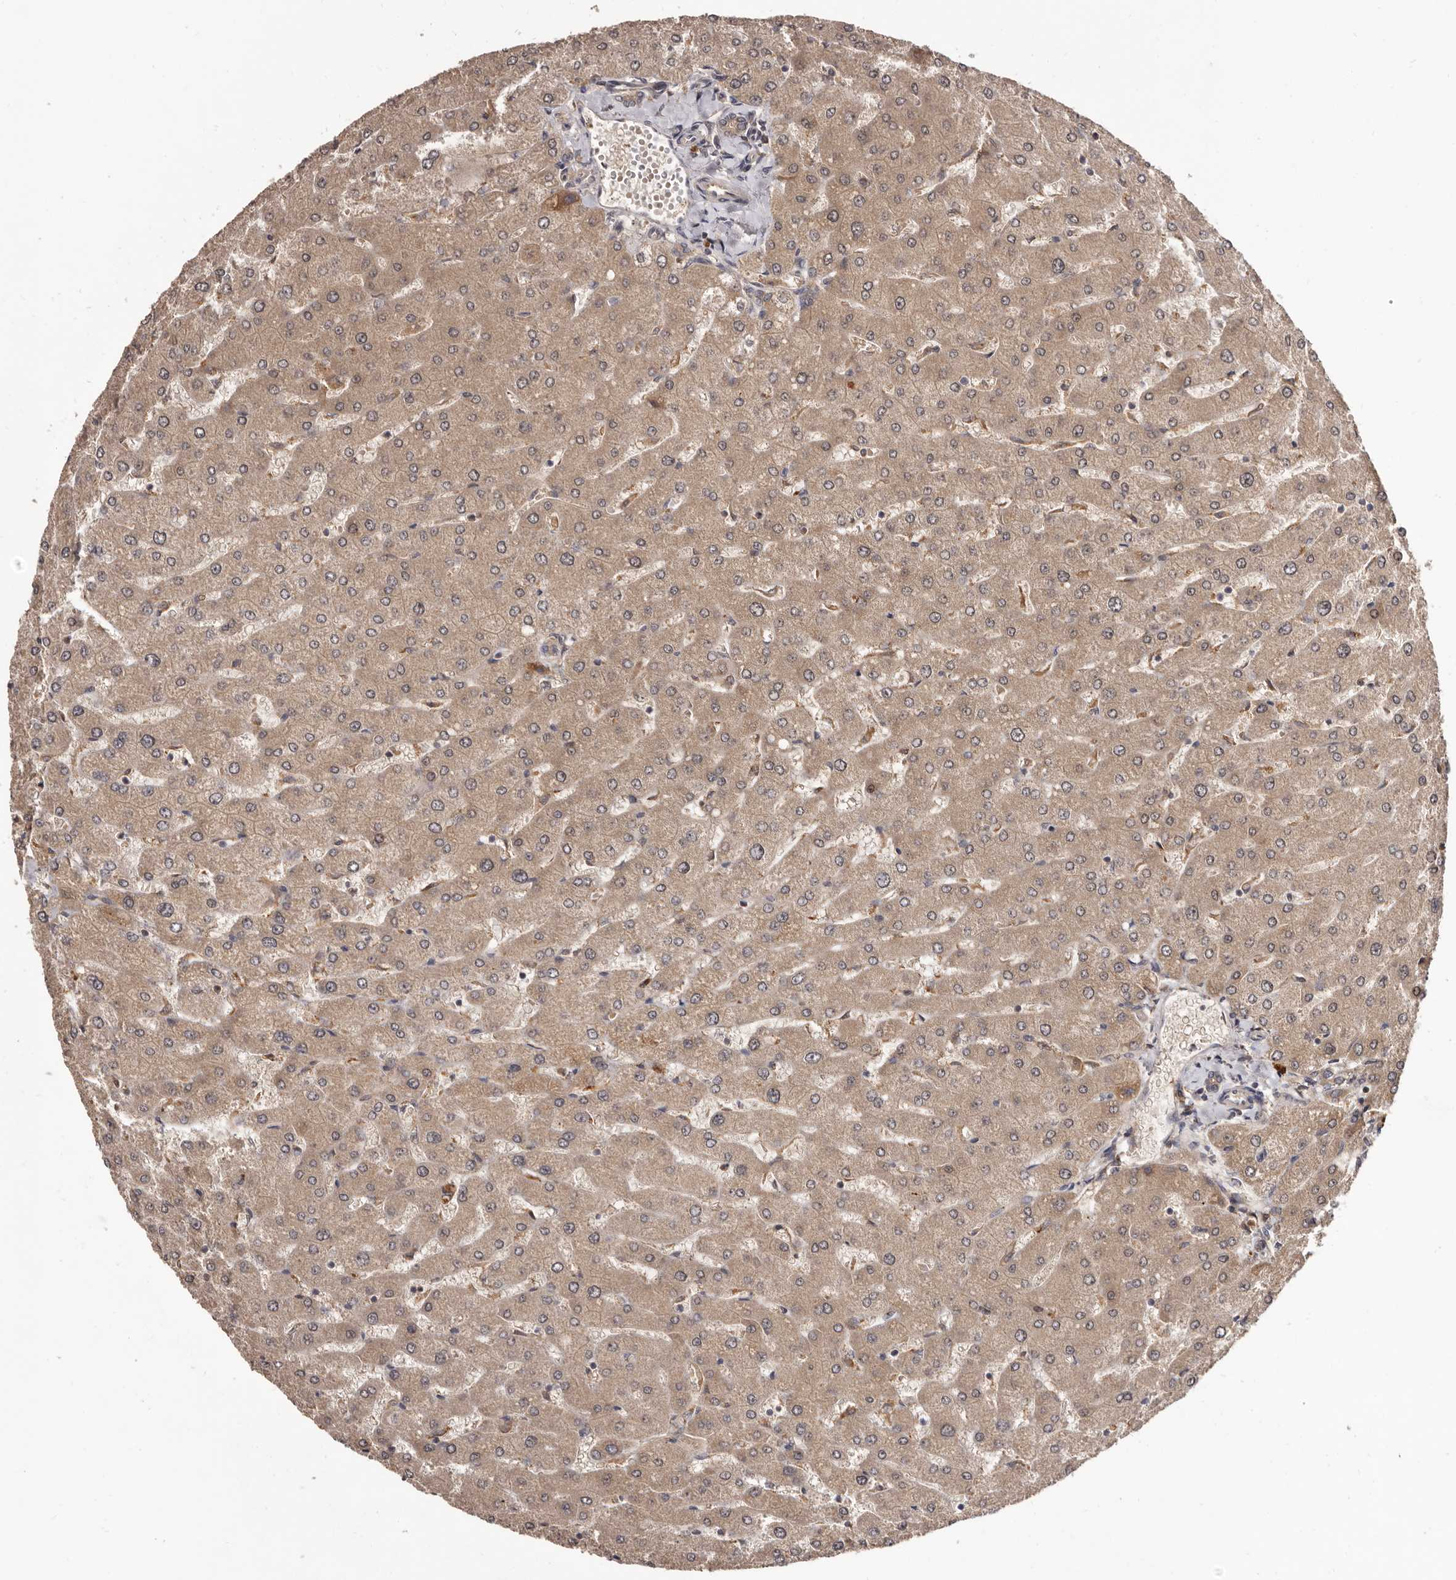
{"staining": {"intensity": "weak", "quantity": ">75%", "location": "cytoplasmic/membranous"}, "tissue": "liver", "cell_type": "Cholangiocytes", "image_type": "normal", "snomed": [{"axis": "morphology", "description": "Normal tissue, NOS"}, {"axis": "topography", "description": "Liver"}], "caption": "A high-resolution histopathology image shows immunohistochemistry staining of benign liver, which reveals weak cytoplasmic/membranous staining in approximately >75% of cholangiocytes.", "gene": "INAVA", "patient": {"sex": "male", "age": 55}}